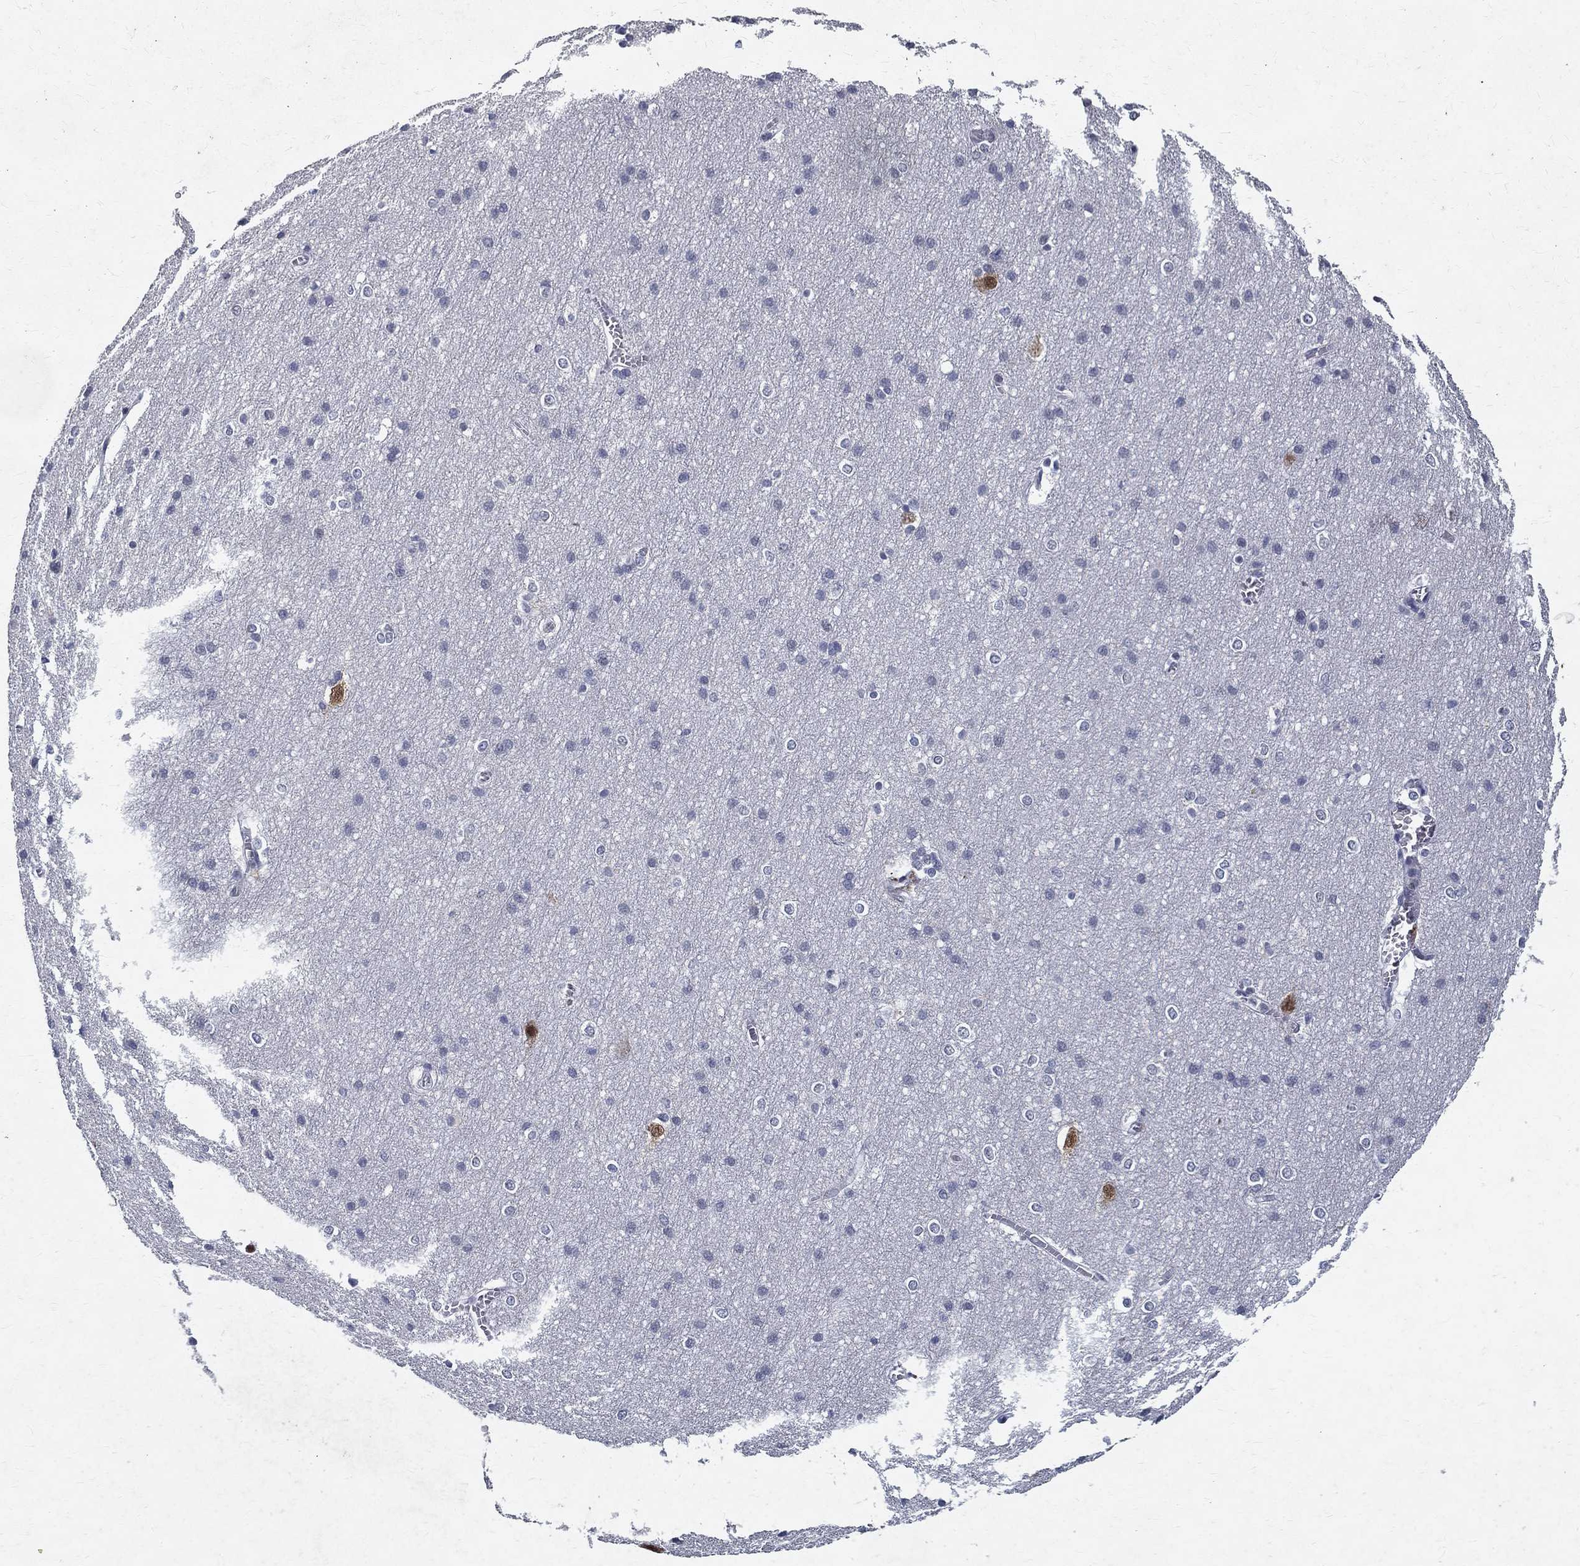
{"staining": {"intensity": "negative", "quantity": "none", "location": "none"}, "tissue": "cerebral cortex", "cell_type": "Endothelial cells", "image_type": "normal", "snomed": [{"axis": "morphology", "description": "Normal tissue, NOS"}, {"axis": "topography", "description": "Cerebral cortex"}], "caption": "Endothelial cells show no significant positivity in unremarkable cerebral cortex. (Brightfield microscopy of DAB immunohistochemistry at high magnification).", "gene": "RBFOX1", "patient": {"sex": "male", "age": 37}}